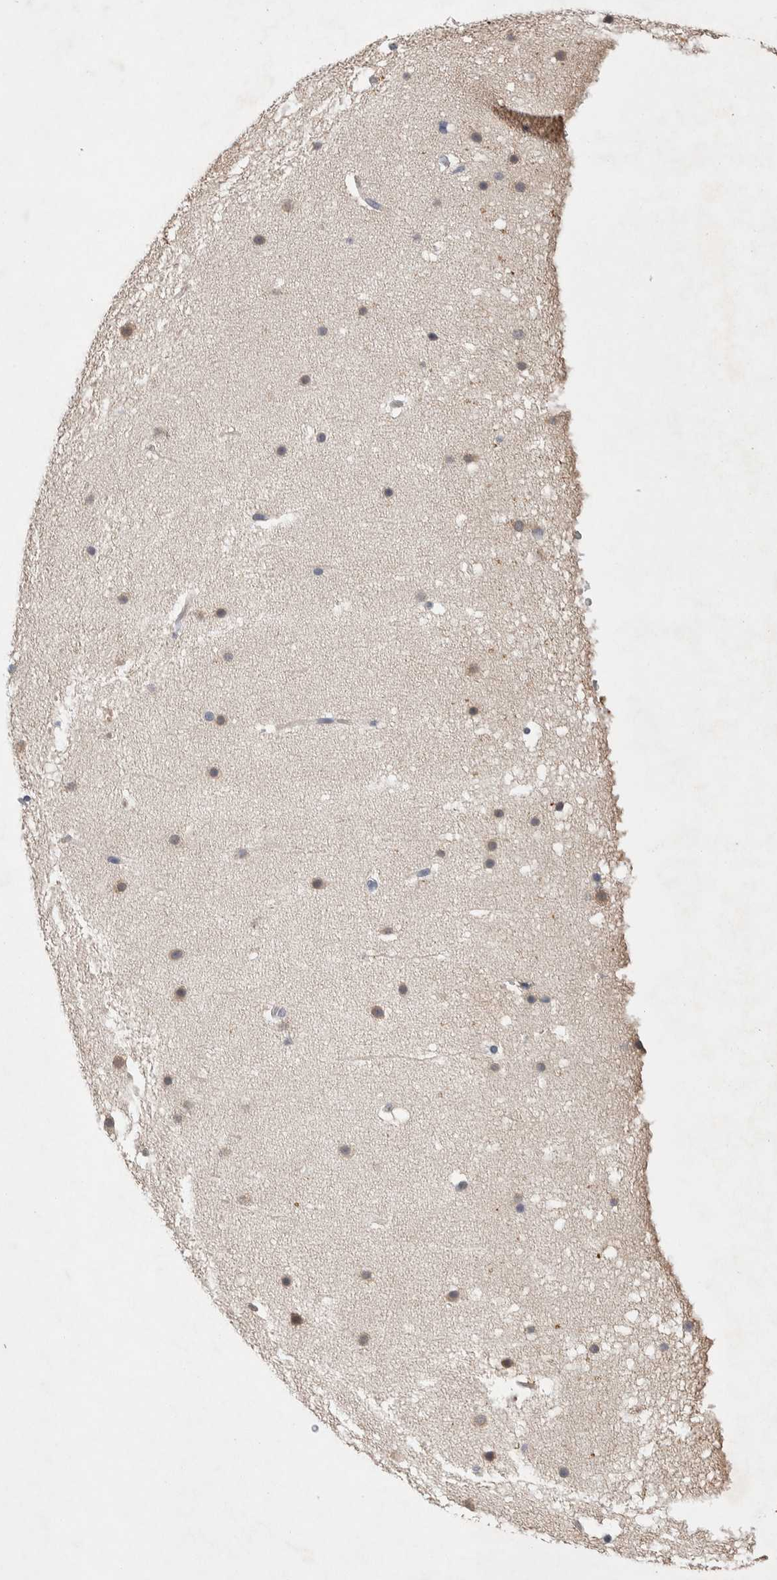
{"staining": {"intensity": "negative", "quantity": "none", "location": "none"}, "tissue": "cerebellum", "cell_type": "Cells in granular layer", "image_type": "normal", "snomed": [{"axis": "morphology", "description": "Normal tissue, NOS"}, {"axis": "topography", "description": "Cerebellum"}], "caption": "Immunohistochemical staining of unremarkable cerebellum shows no significant positivity in cells in granular layer.", "gene": "CEP131", "patient": {"sex": "male", "age": 57}}